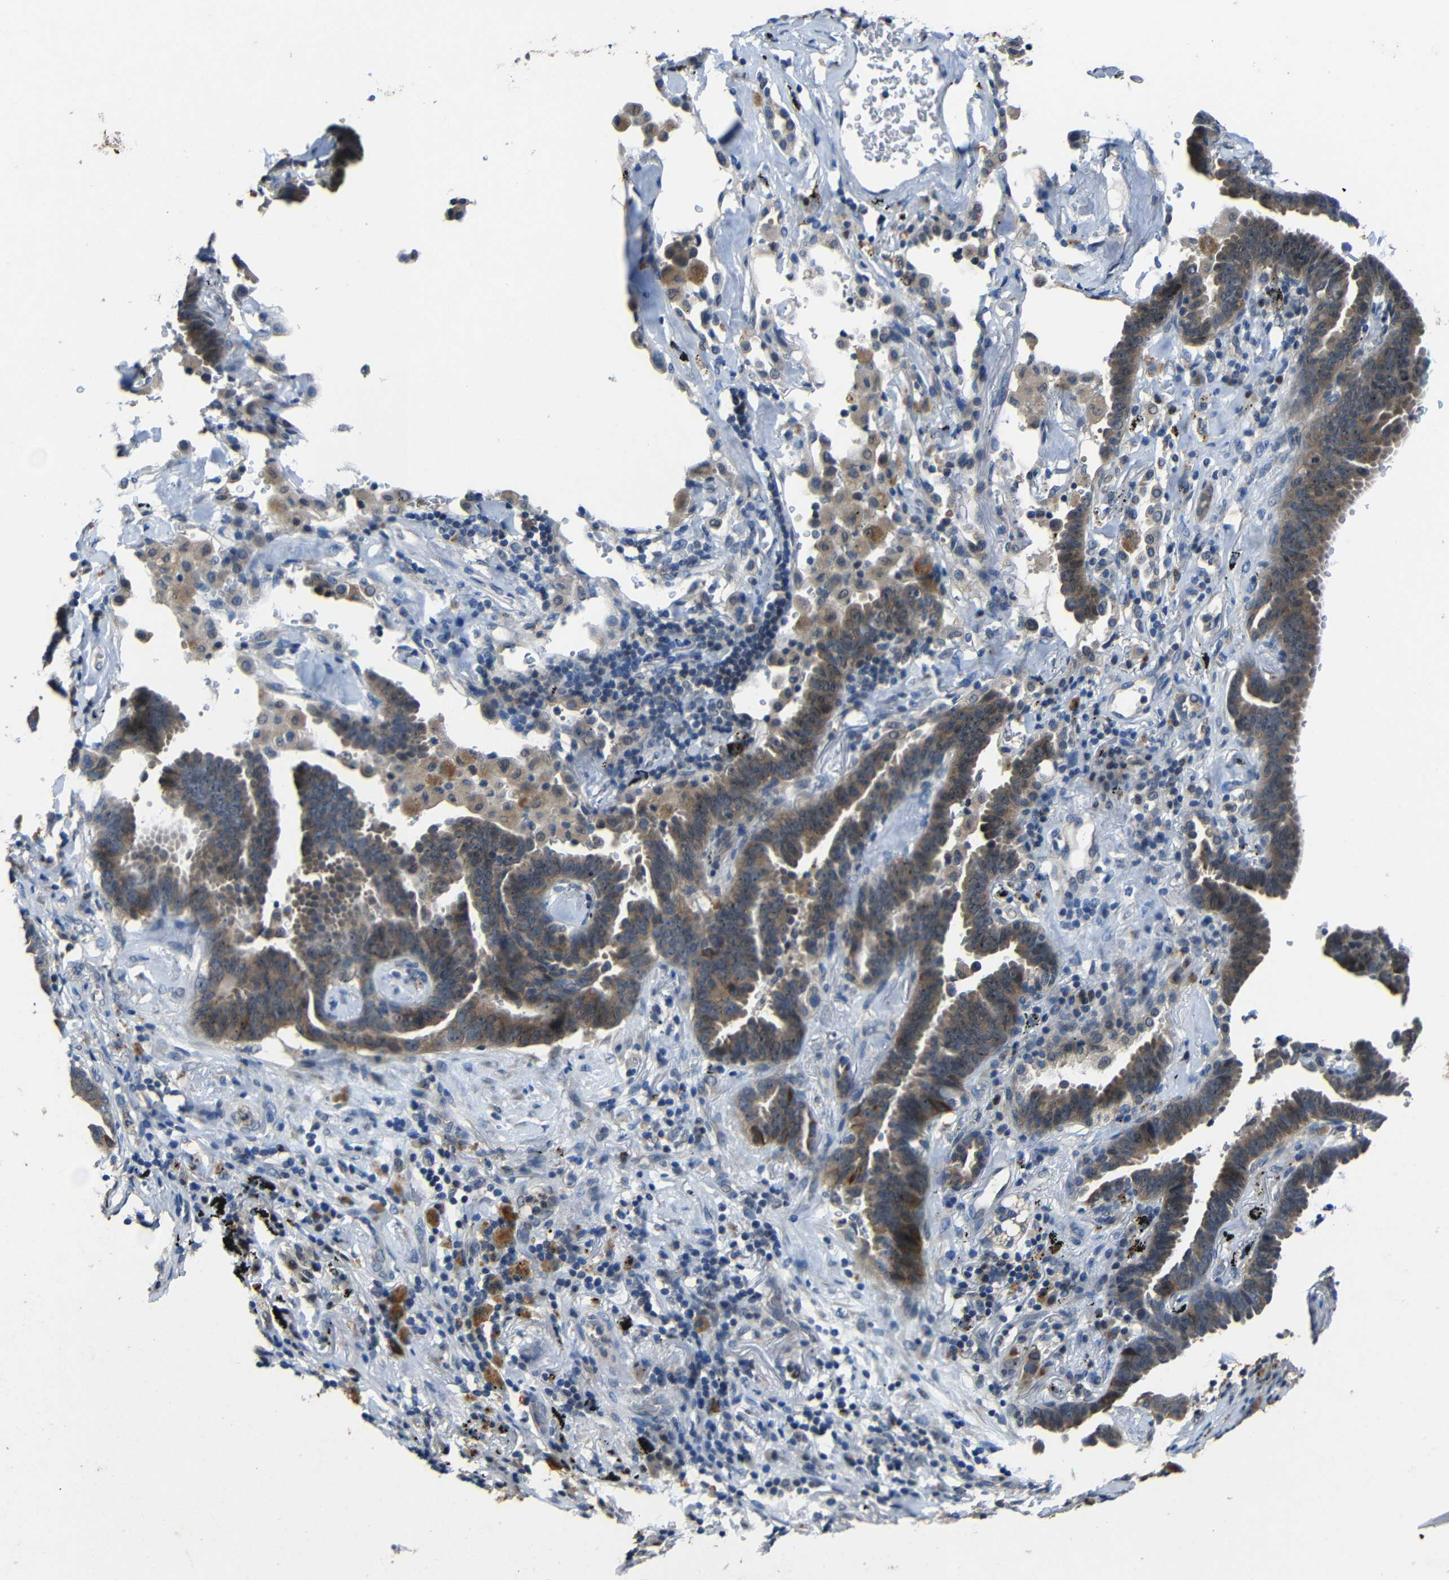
{"staining": {"intensity": "moderate", "quantity": ">75%", "location": "cytoplasmic/membranous"}, "tissue": "lung cancer", "cell_type": "Tumor cells", "image_type": "cancer", "snomed": [{"axis": "morphology", "description": "Adenocarcinoma, NOS"}, {"axis": "topography", "description": "Lung"}], "caption": "Lung cancer (adenocarcinoma) tissue displays moderate cytoplasmic/membranous positivity in about >75% of tumor cells, visualized by immunohistochemistry.", "gene": "C6orf89", "patient": {"sex": "female", "age": 64}}